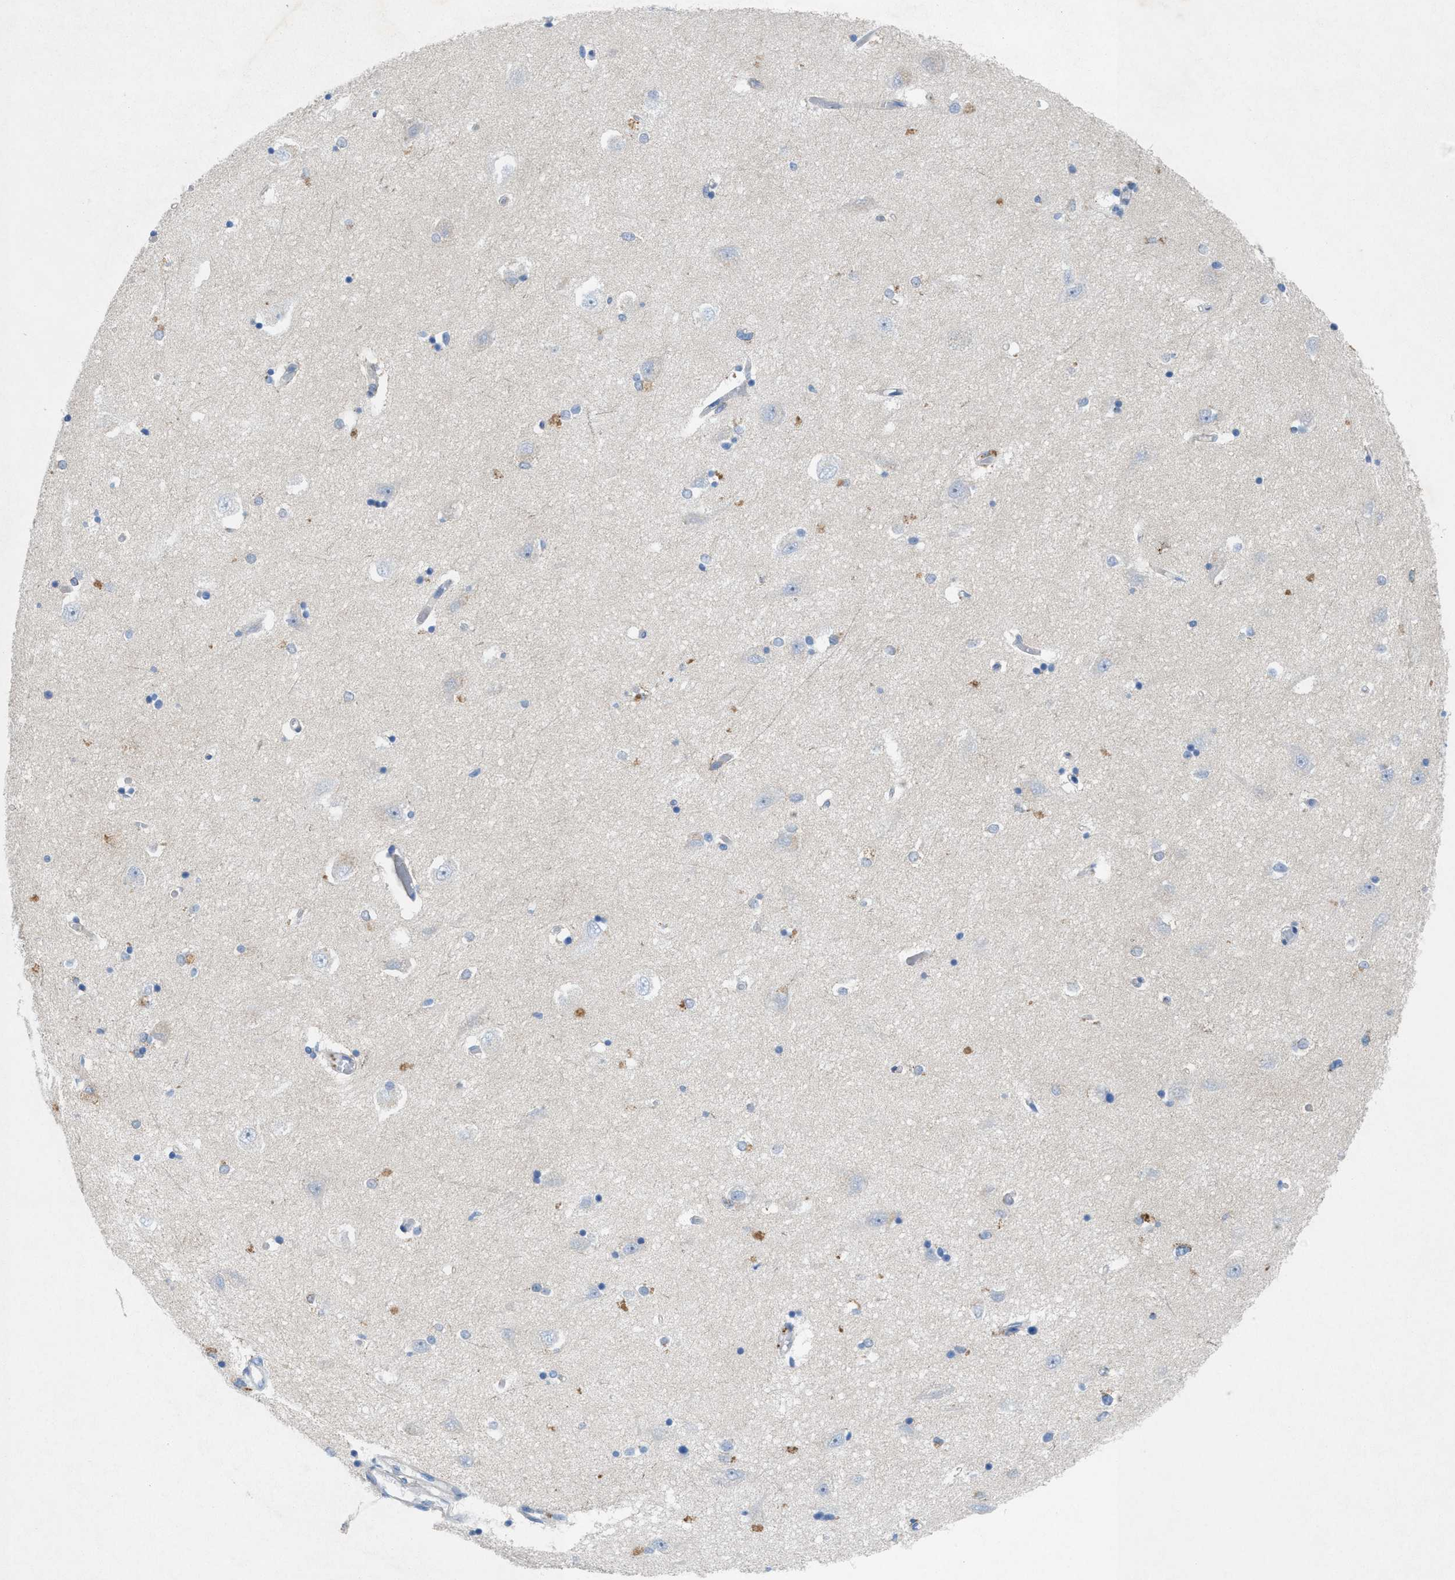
{"staining": {"intensity": "negative", "quantity": "none", "location": "none"}, "tissue": "hippocampus", "cell_type": "Glial cells", "image_type": "normal", "snomed": [{"axis": "morphology", "description": "Normal tissue, NOS"}, {"axis": "topography", "description": "Hippocampus"}], "caption": "The immunohistochemistry (IHC) micrograph has no significant positivity in glial cells of hippocampus. (DAB immunohistochemistry, high magnification).", "gene": "CKLF", "patient": {"sex": "male", "age": 45}}